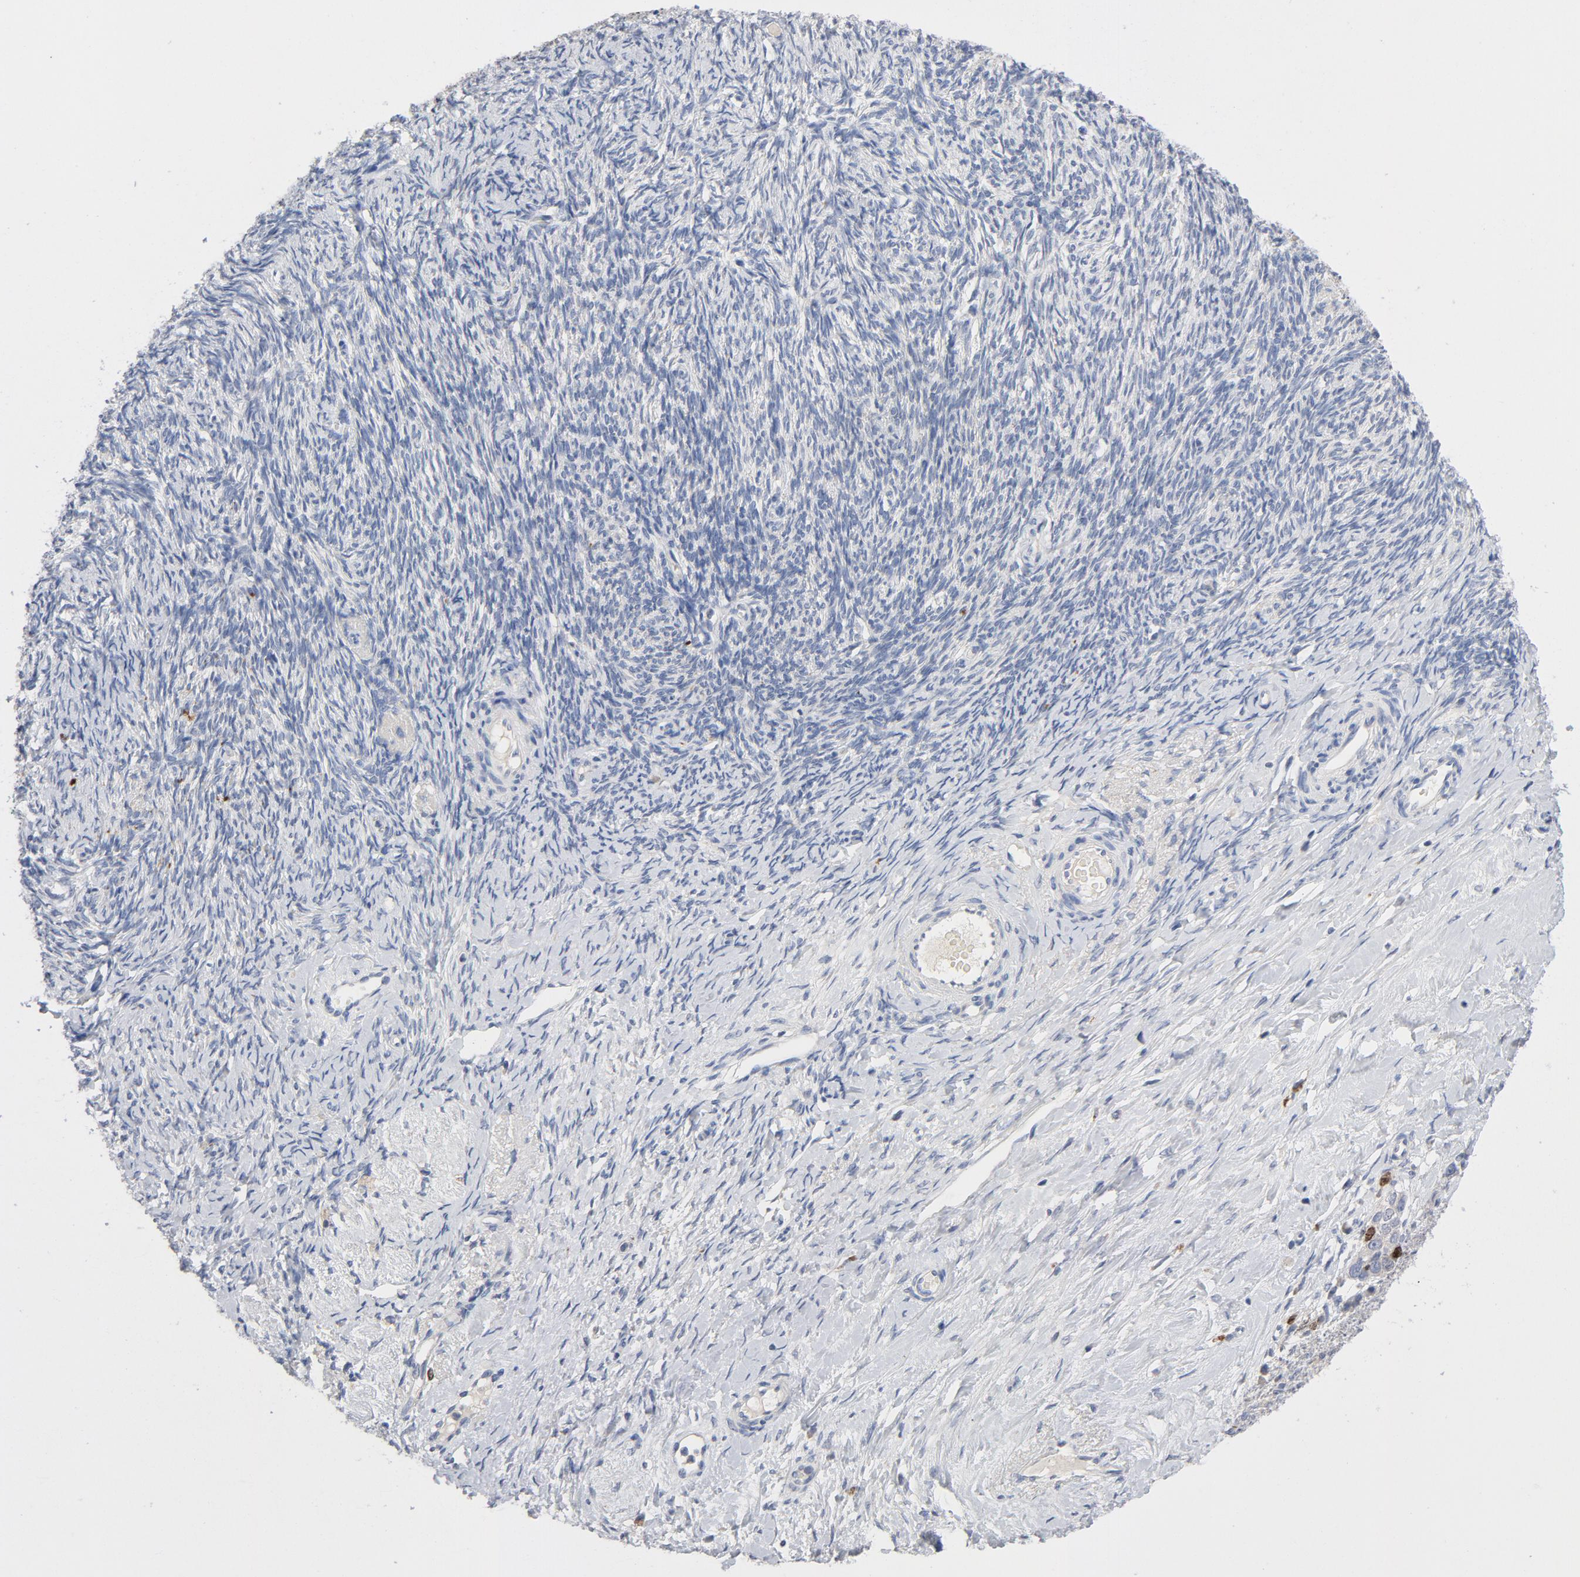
{"staining": {"intensity": "negative", "quantity": "none", "location": "none"}, "tissue": "ovarian cancer", "cell_type": "Tumor cells", "image_type": "cancer", "snomed": [{"axis": "morphology", "description": "Normal tissue, NOS"}, {"axis": "morphology", "description": "Cystadenocarcinoma, serous, NOS"}, {"axis": "topography", "description": "Ovary"}], "caption": "Immunohistochemistry (IHC) photomicrograph of ovarian serous cystadenocarcinoma stained for a protein (brown), which displays no expression in tumor cells.", "gene": "BIRC5", "patient": {"sex": "female", "age": 62}}